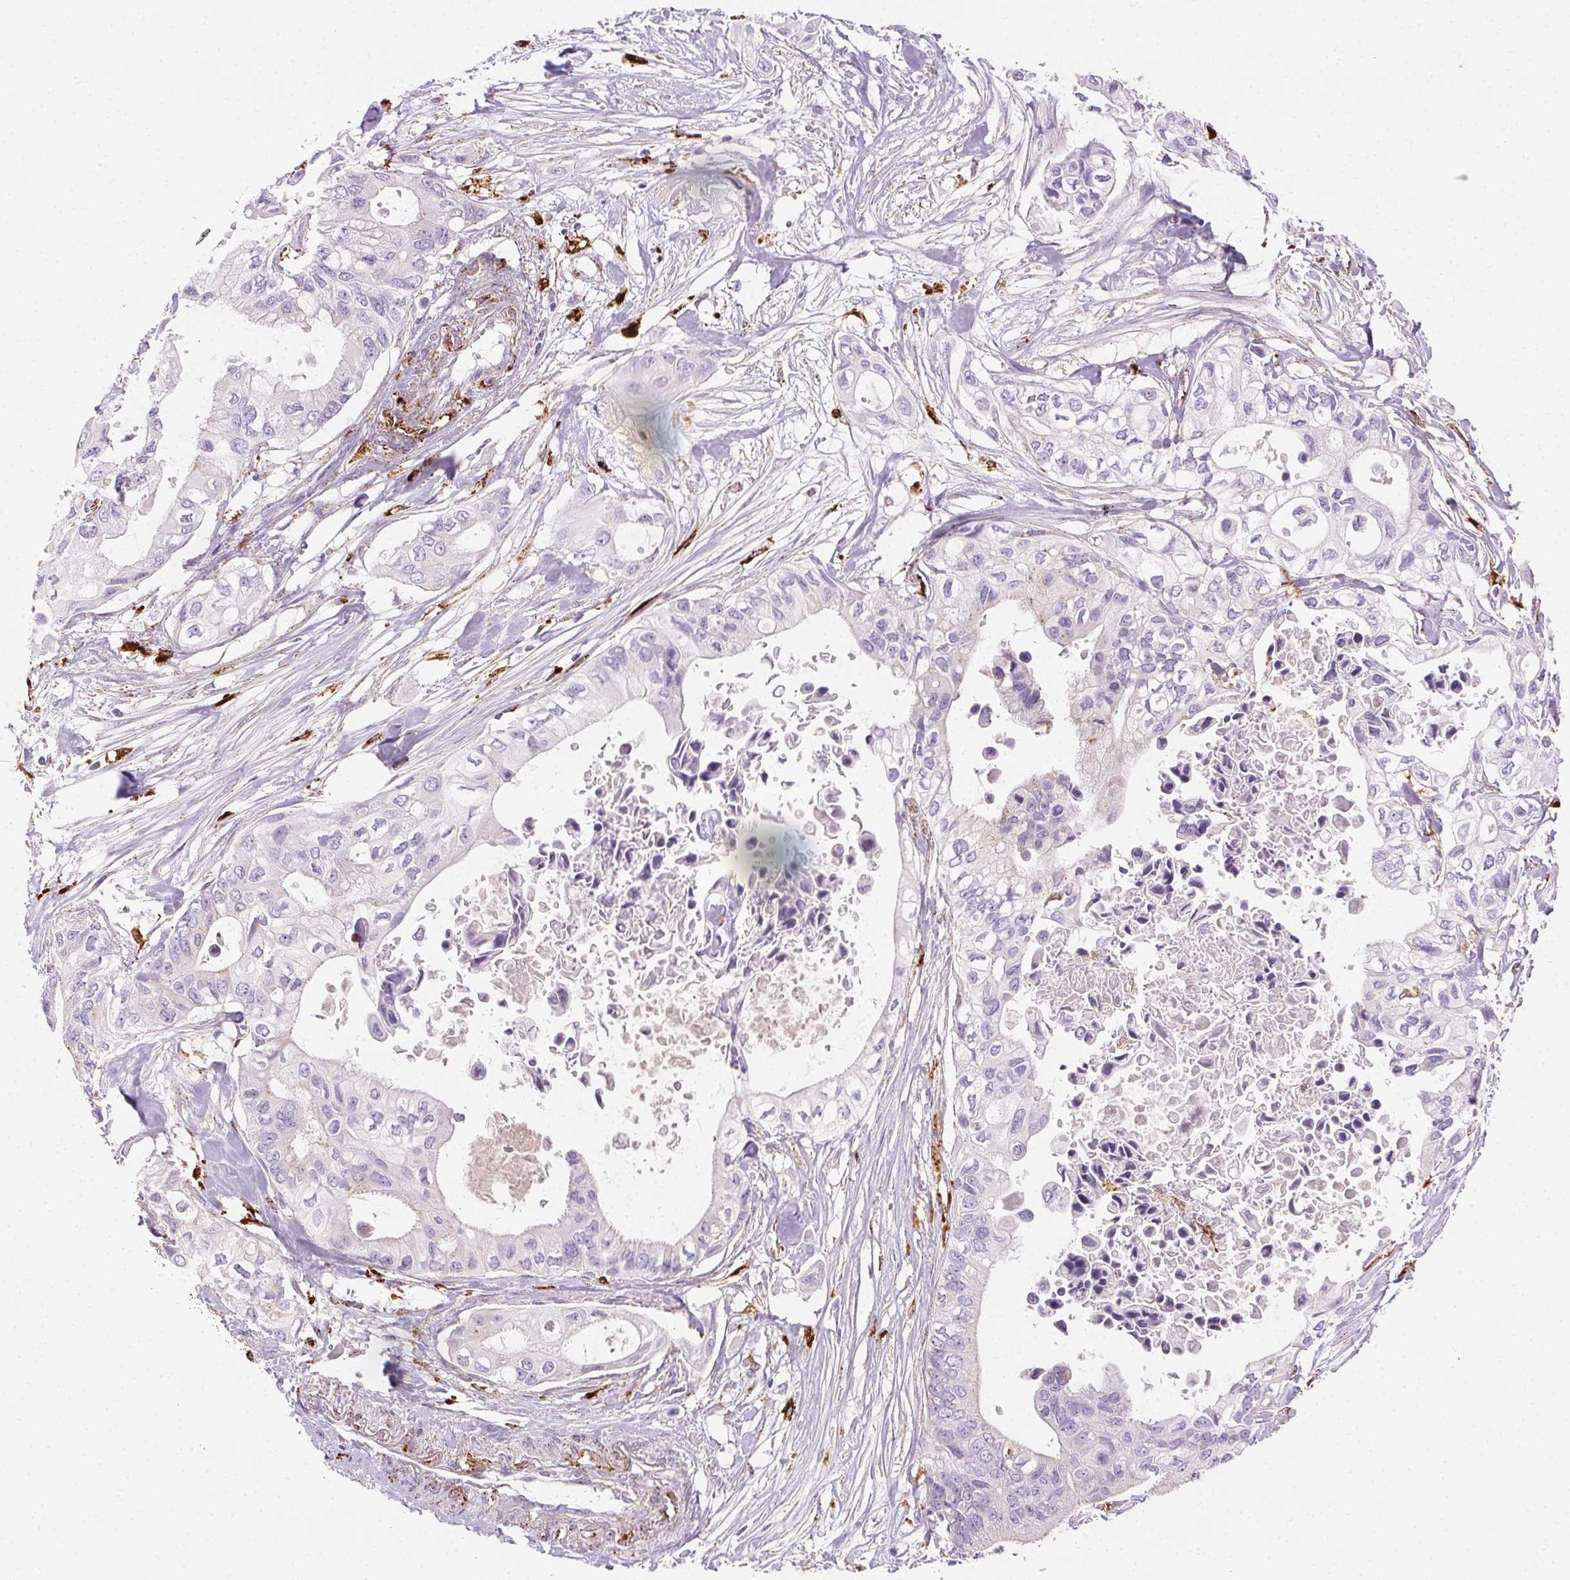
{"staining": {"intensity": "negative", "quantity": "none", "location": "none"}, "tissue": "pancreatic cancer", "cell_type": "Tumor cells", "image_type": "cancer", "snomed": [{"axis": "morphology", "description": "Adenocarcinoma, NOS"}, {"axis": "topography", "description": "Pancreas"}], "caption": "An immunohistochemistry micrograph of pancreatic cancer (adenocarcinoma) is shown. There is no staining in tumor cells of pancreatic cancer (adenocarcinoma).", "gene": "SCPEP1", "patient": {"sex": "female", "age": 63}}